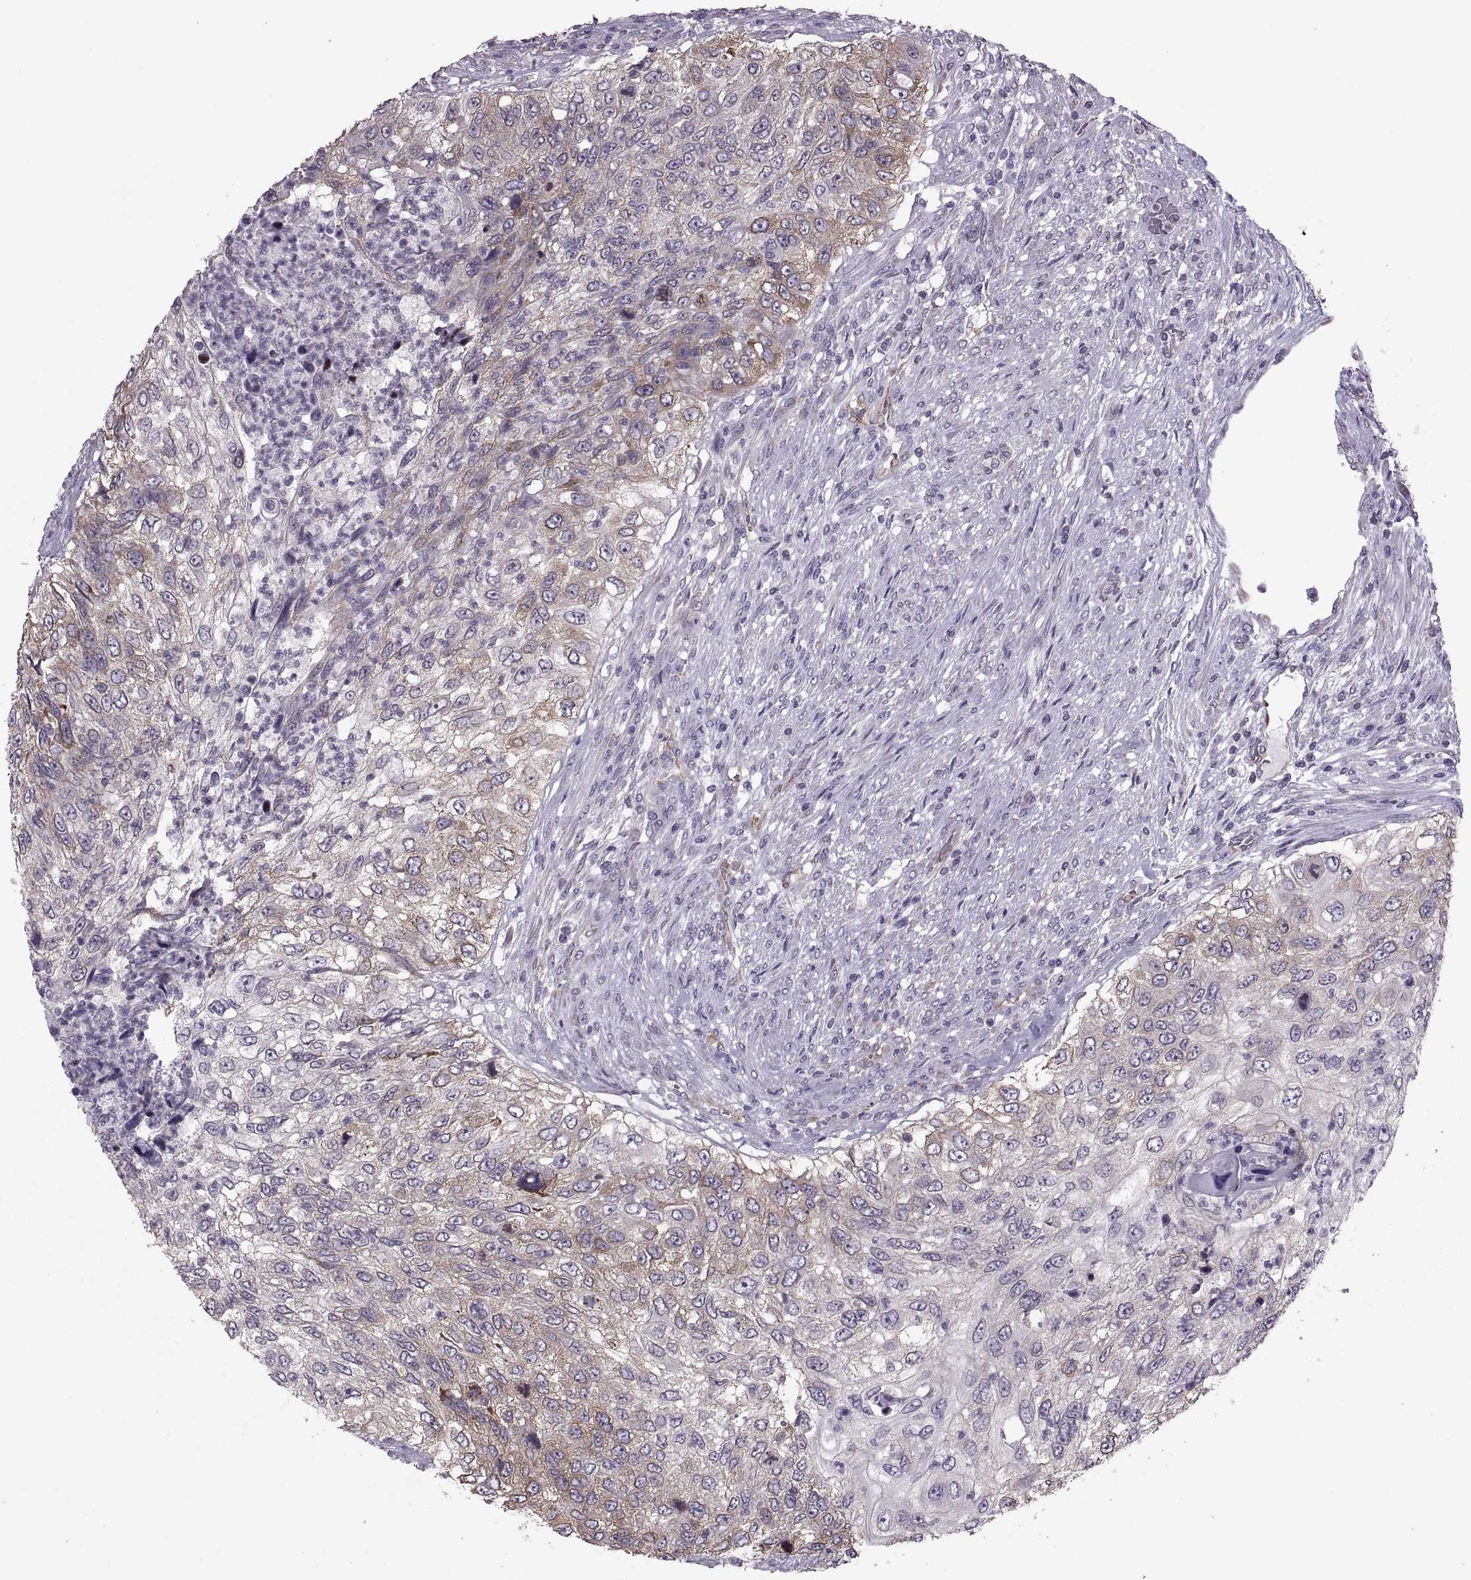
{"staining": {"intensity": "moderate", "quantity": "25%-75%", "location": "cytoplasmic/membranous"}, "tissue": "urothelial cancer", "cell_type": "Tumor cells", "image_type": "cancer", "snomed": [{"axis": "morphology", "description": "Urothelial carcinoma, High grade"}, {"axis": "topography", "description": "Urinary bladder"}], "caption": "Human urothelial cancer stained with a protein marker demonstrates moderate staining in tumor cells.", "gene": "PABPC1", "patient": {"sex": "female", "age": 60}}